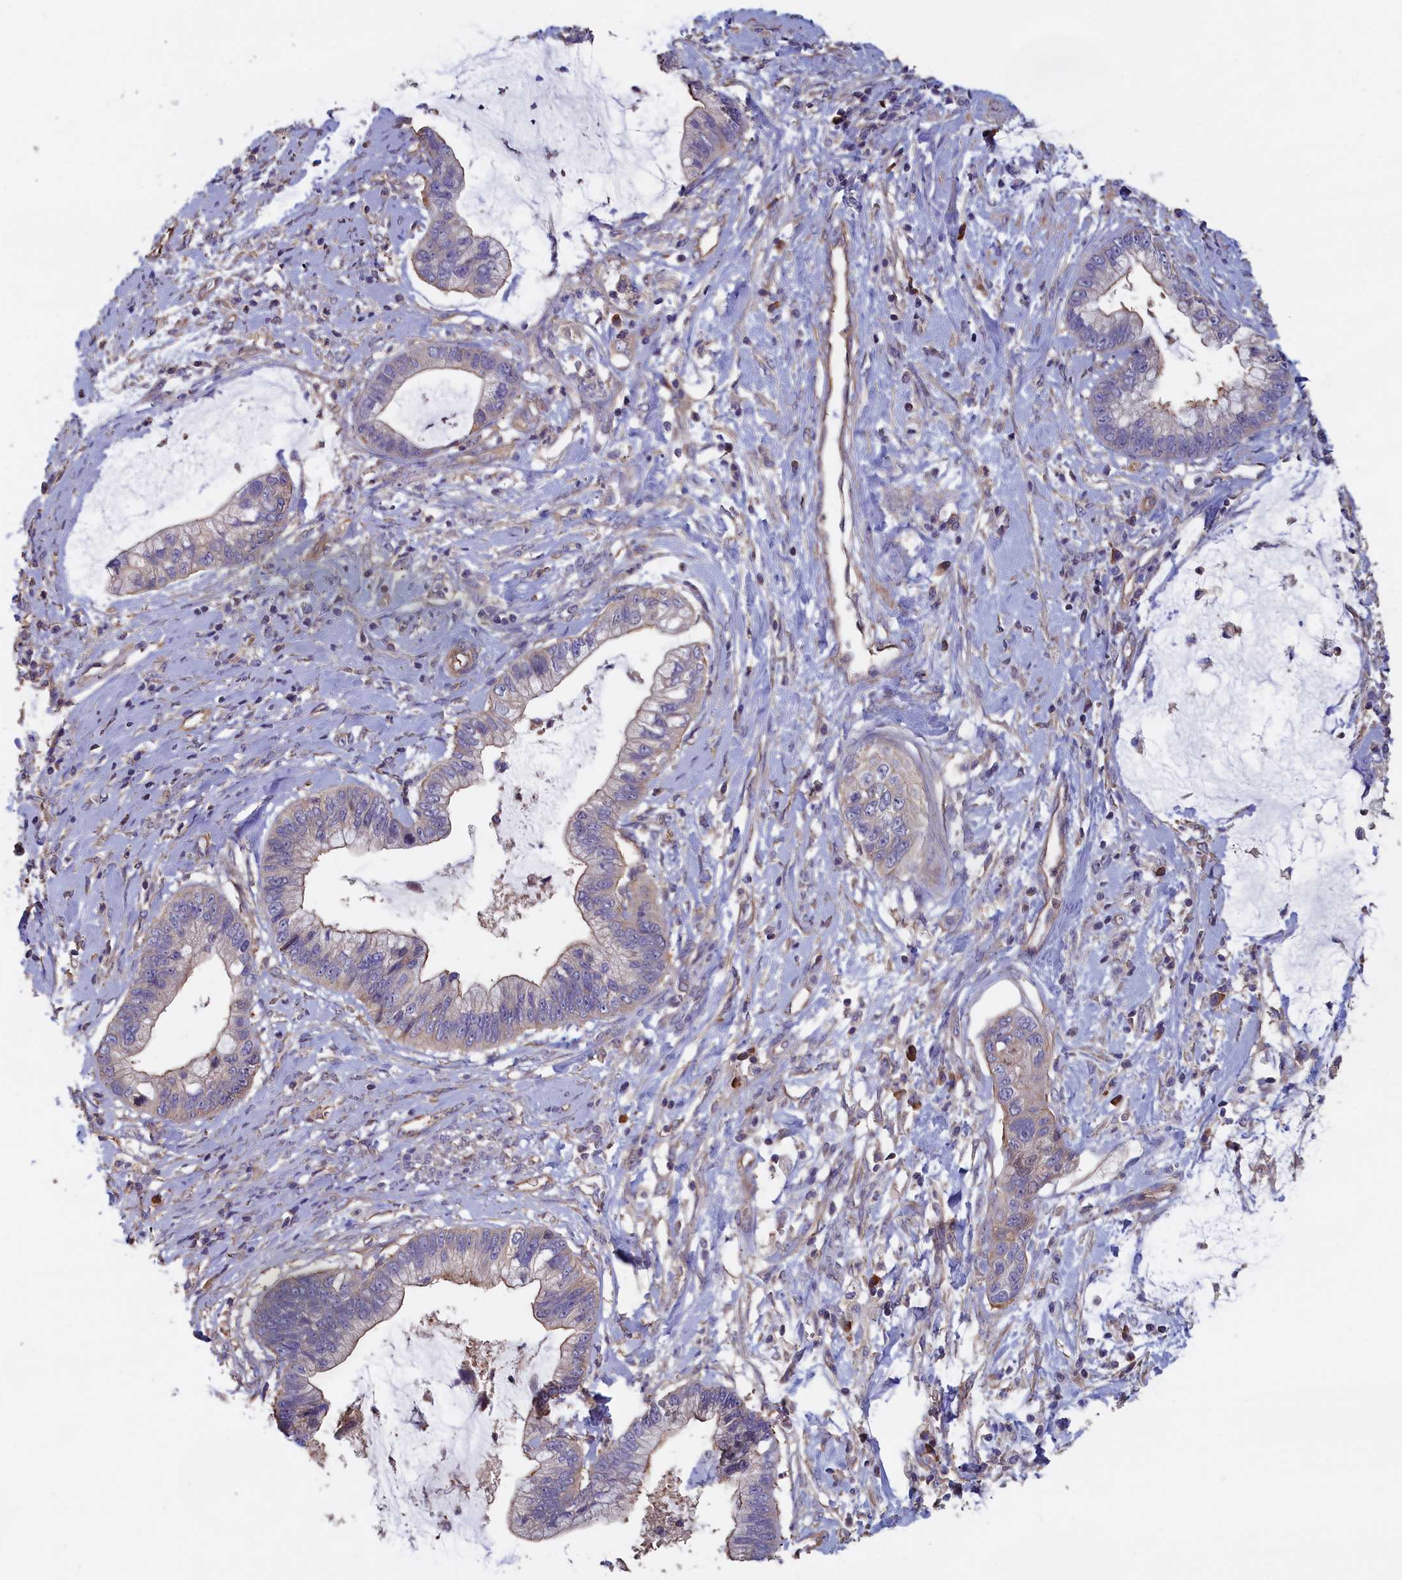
{"staining": {"intensity": "moderate", "quantity": "25%-75%", "location": "cytoplasmic/membranous"}, "tissue": "cervical cancer", "cell_type": "Tumor cells", "image_type": "cancer", "snomed": [{"axis": "morphology", "description": "Adenocarcinoma, NOS"}, {"axis": "topography", "description": "Cervix"}], "caption": "Adenocarcinoma (cervical) stained with DAB (3,3'-diaminobenzidine) immunohistochemistry displays medium levels of moderate cytoplasmic/membranous expression in about 25%-75% of tumor cells. (DAB IHC with brightfield microscopy, high magnification).", "gene": "ANKRD2", "patient": {"sex": "female", "age": 44}}